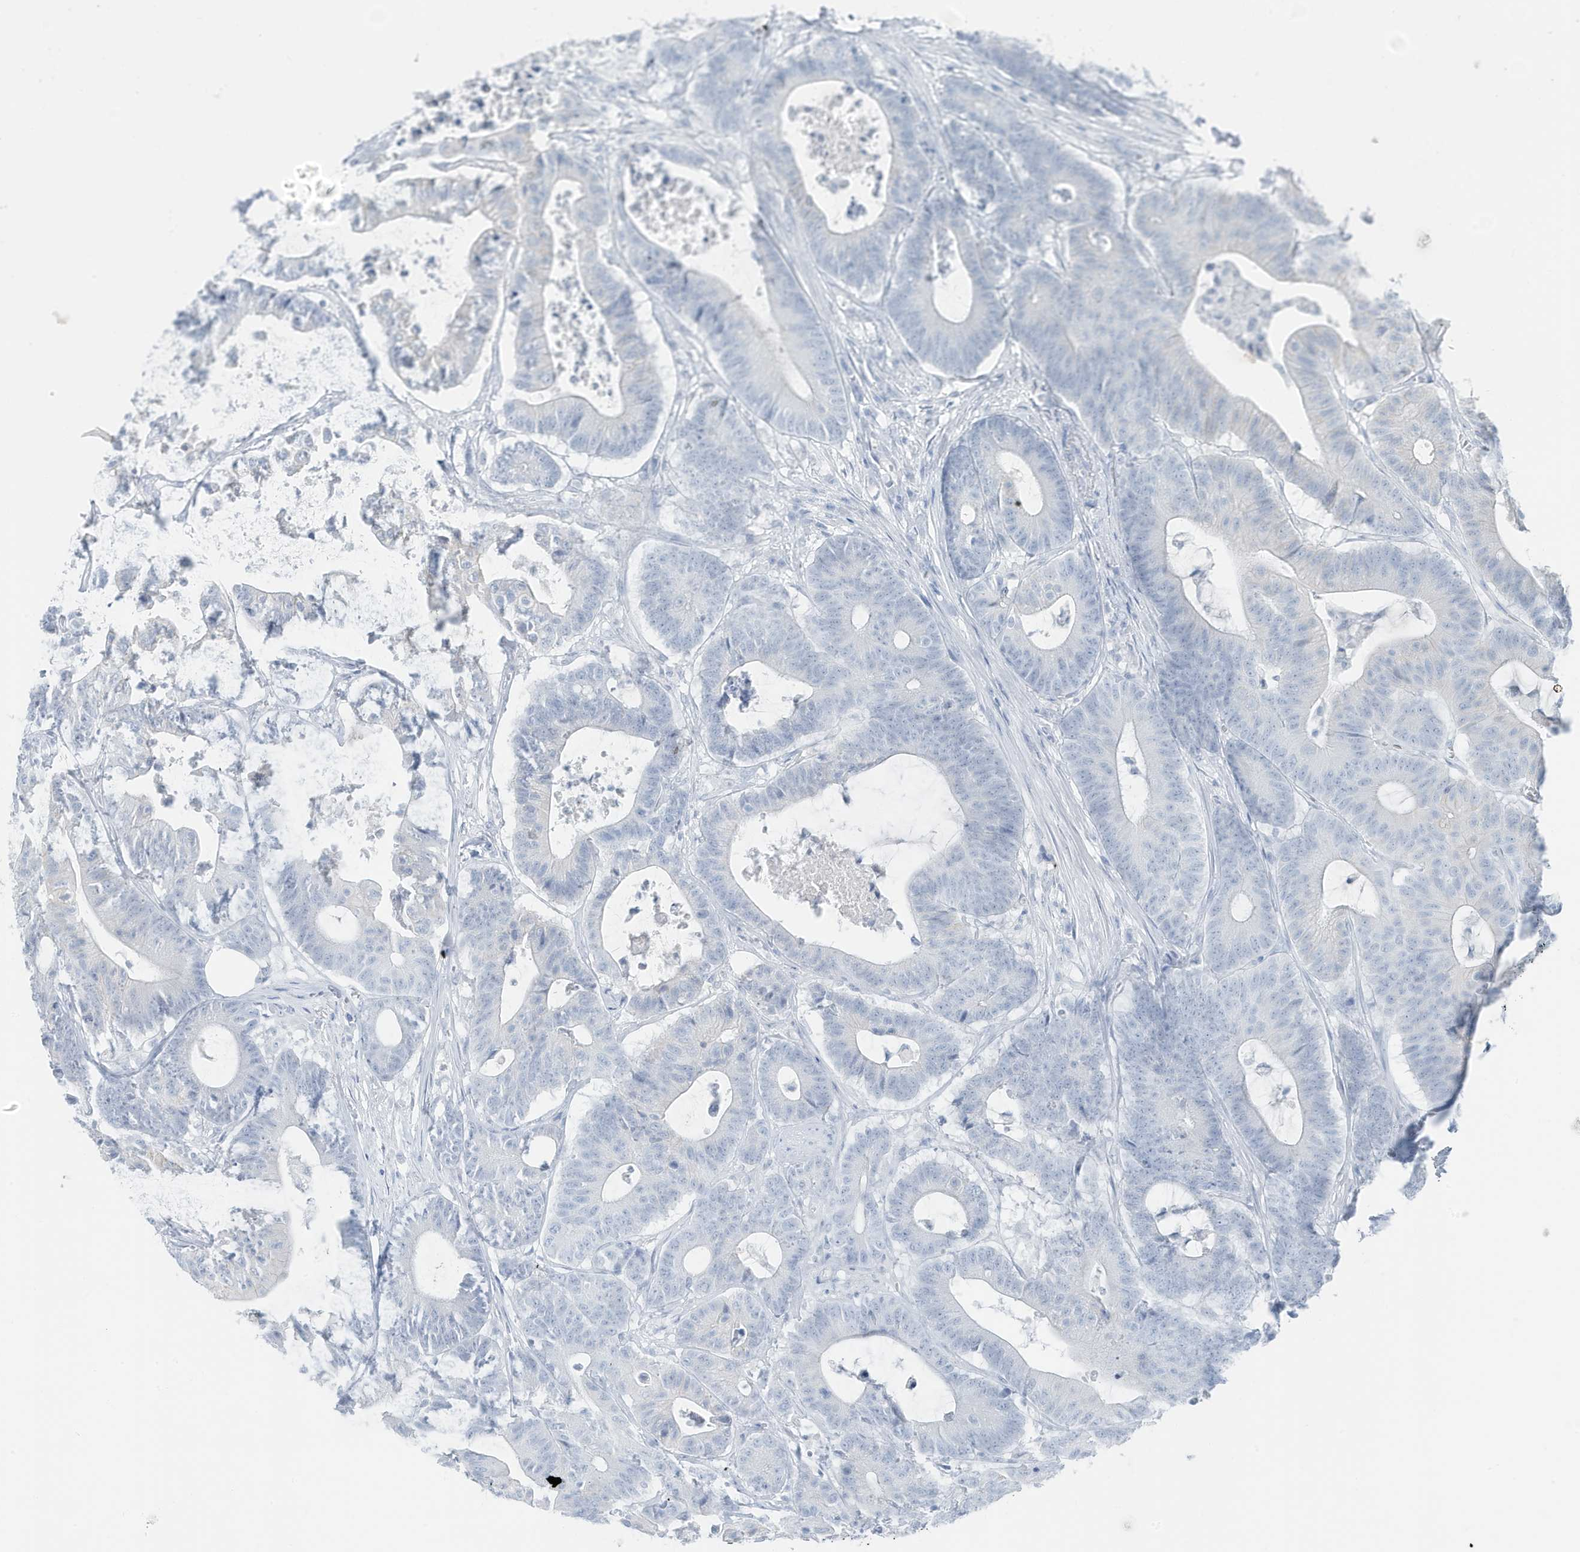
{"staining": {"intensity": "negative", "quantity": "none", "location": "none"}, "tissue": "colorectal cancer", "cell_type": "Tumor cells", "image_type": "cancer", "snomed": [{"axis": "morphology", "description": "Adenocarcinoma, NOS"}, {"axis": "topography", "description": "Colon"}], "caption": "DAB immunohistochemical staining of adenocarcinoma (colorectal) displays no significant staining in tumor cells.", "gene": "ZFP64", "patient": {"sex": "female", "age": 84}}